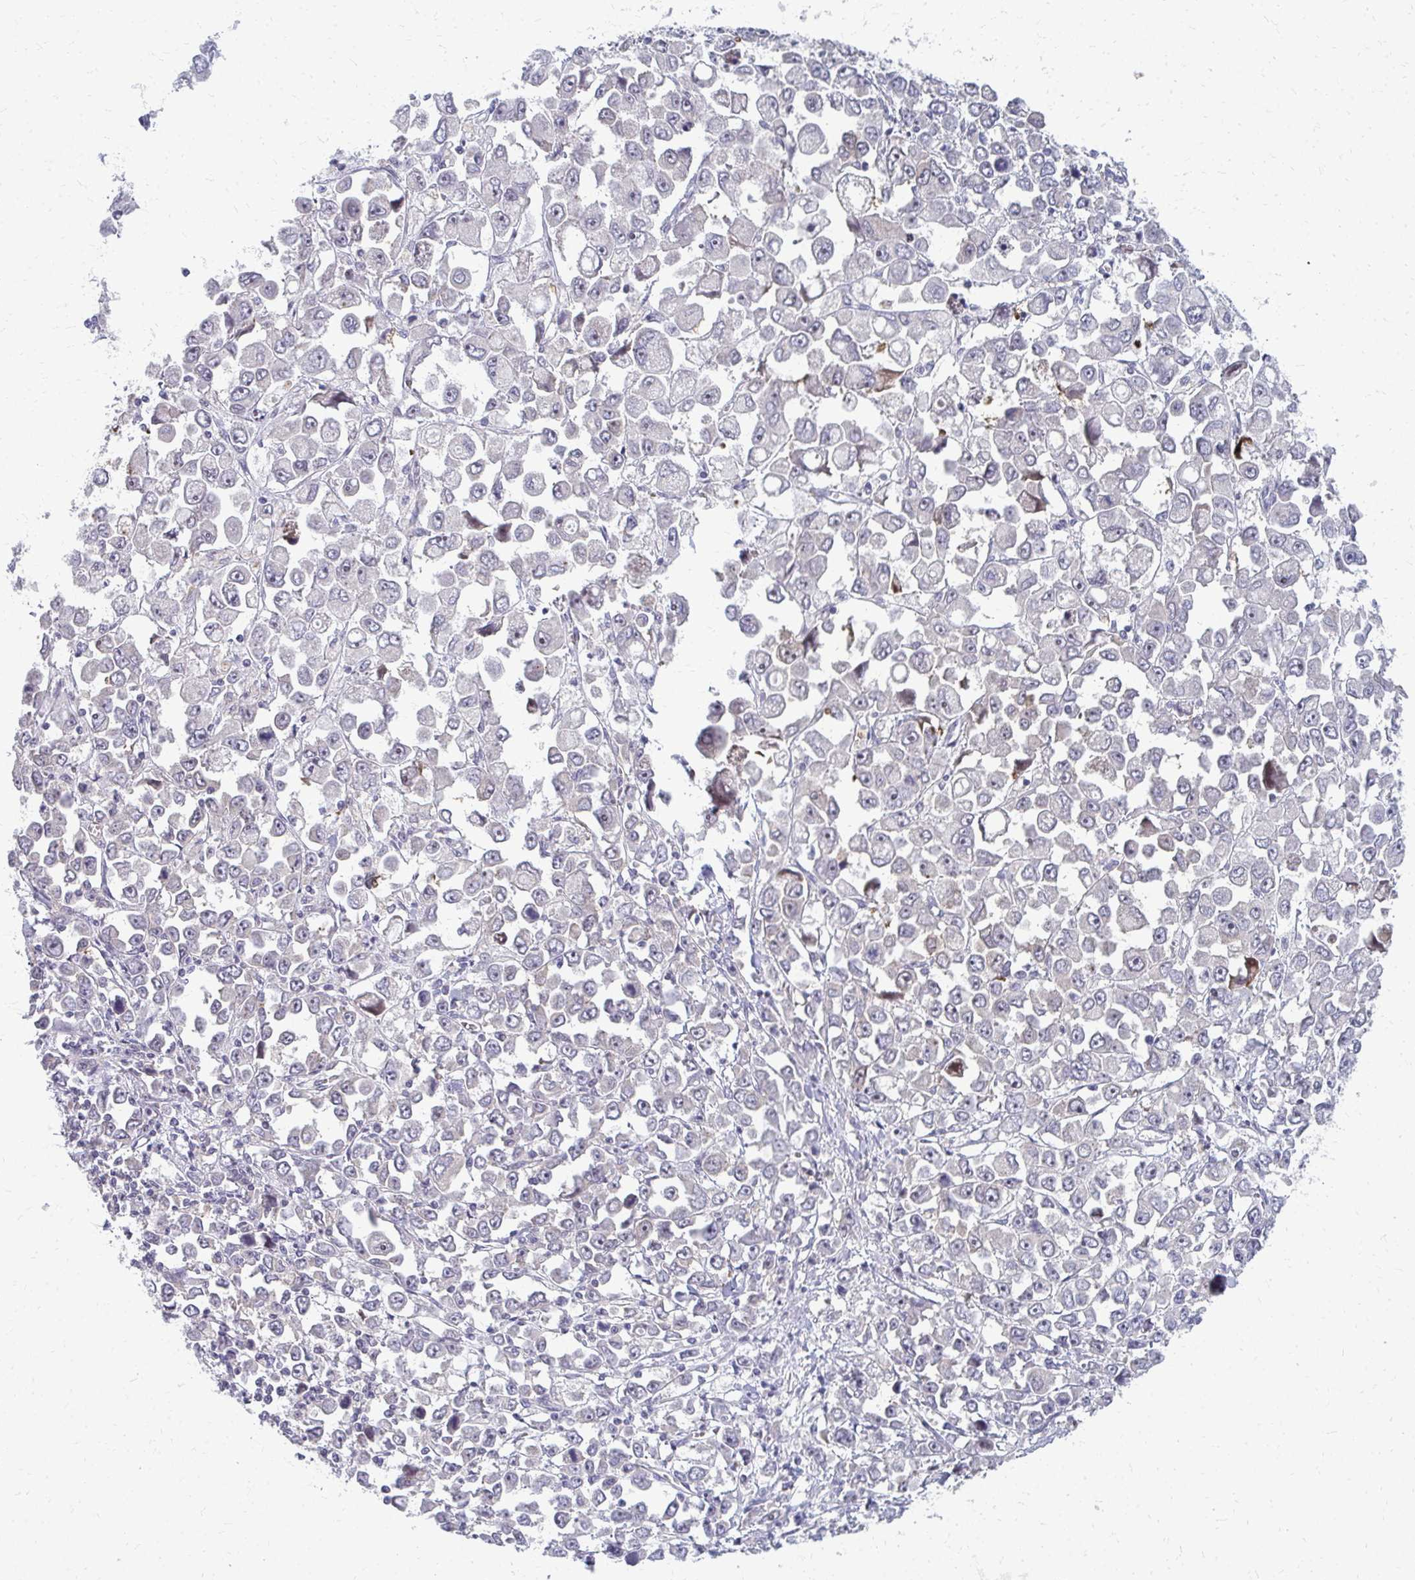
{"staining": {"intensity": "negative", "quantity": "none", "location": "none"}, "tissue": "stomach cancer", "cell_type": "Tumor cells", "image_type": "cancer", "snomed": [{"axis": "morphology", "description": "Adenocarcinoma, NOS"}, {"axis": "topography", "description": "Stomach, upper"}], "caption": "DAB (3,3'-diaminobenzidine) immunohistochemical staining of human stomach cancer exhibits no significant positivity in tumor cells.", "gene": "NUDT16", "patient": {"sex": "male", "age": 70}}